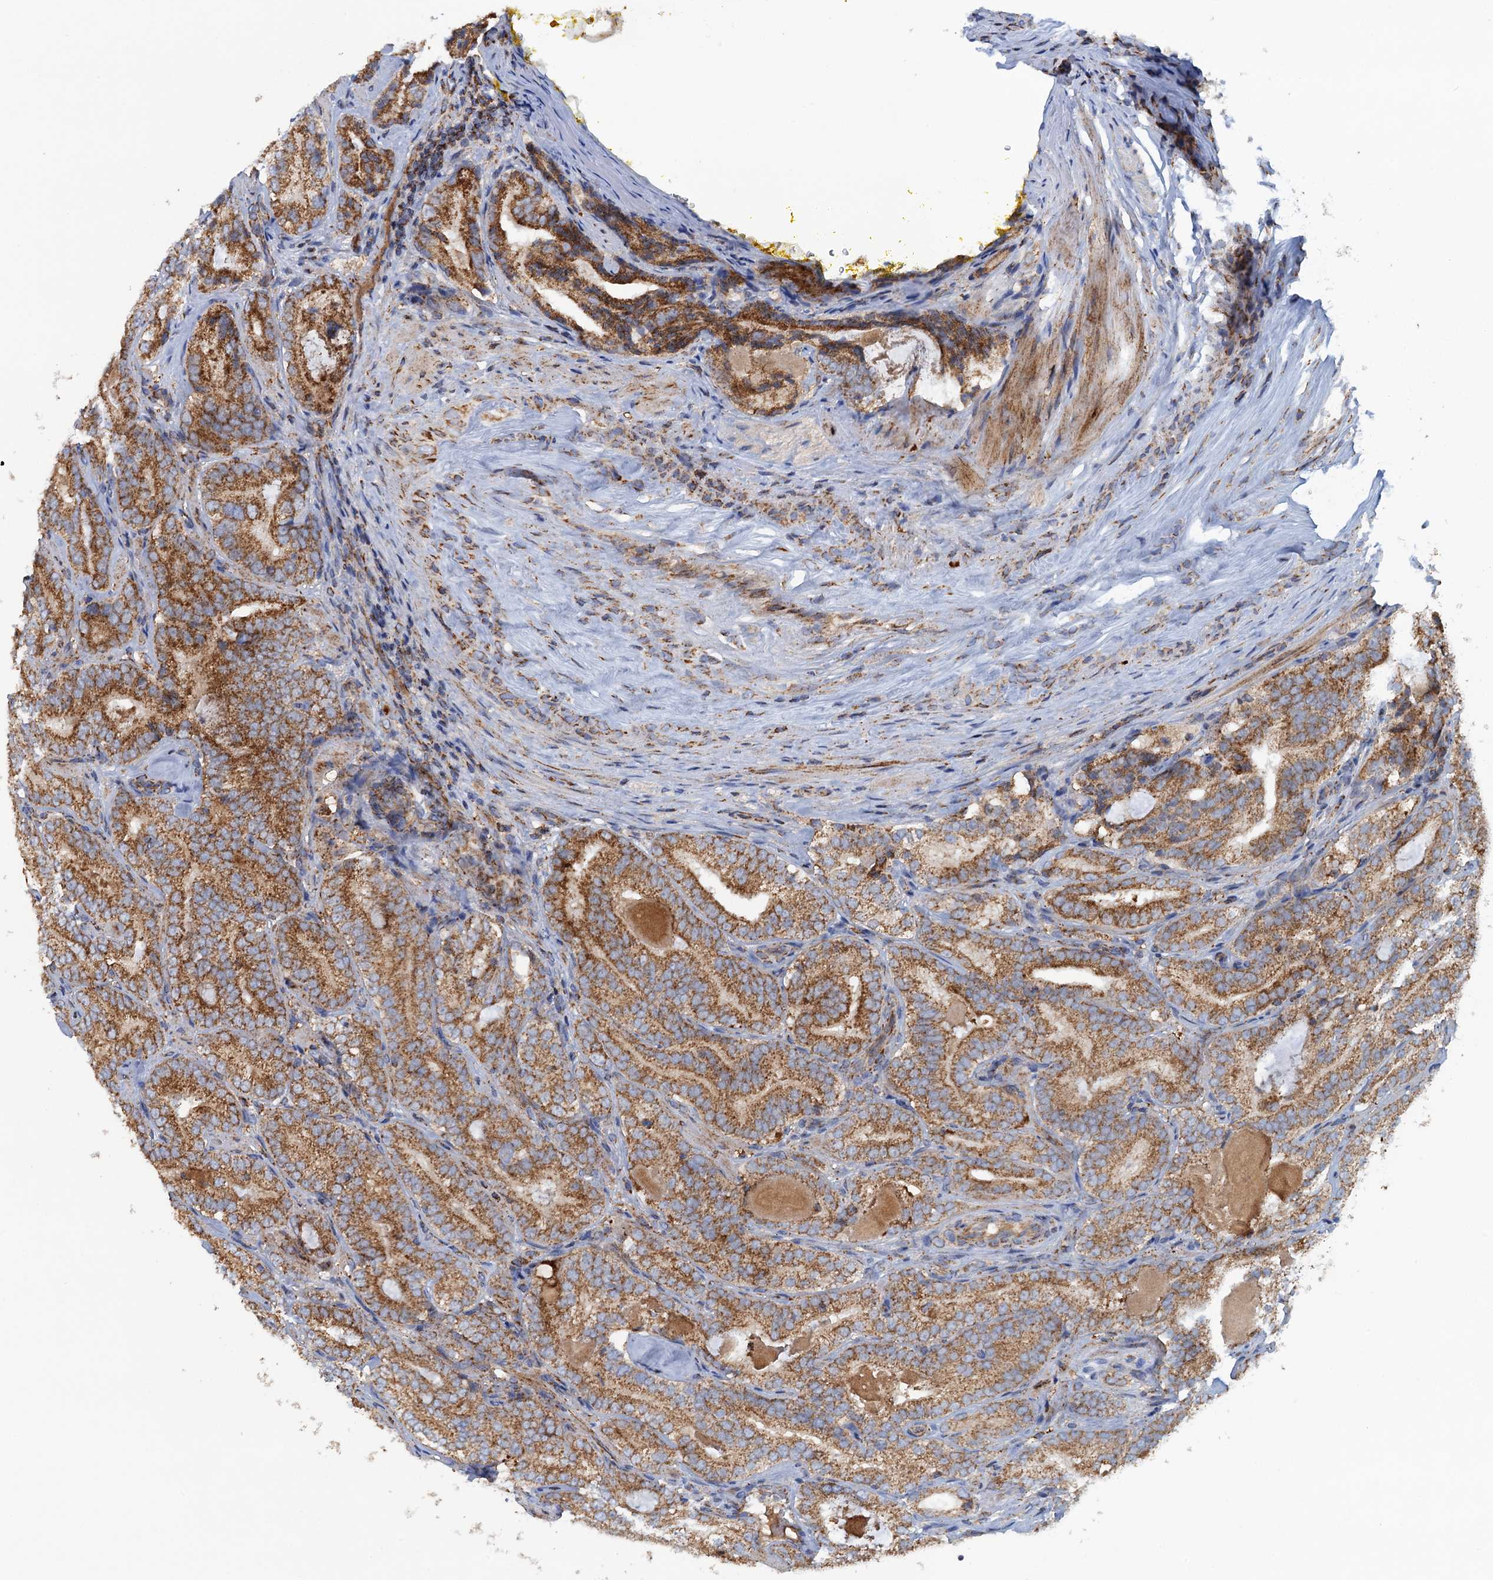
{"staining": {"intensity": "strong", "quantity": ">75%", "location": "cytoplasmic/membranous"}, "tissue": "prostate cancer", "cell_type": "Tumor cells", "image_type": "cancer", "snomed": [{"axis": "morphology", "description": "Adenocarcinoma, High grade"}, {"axis": "topography", "description": "Prostate"}], "caption": "Prostate cancer (high-grade adenocarcinoma) was stained to show a protein in brown. There is high levels of strong cytoplasmic/membranous positivity in about >75% of tumor cells.", "gene": "GTPBP3", "patient": {"sex": "male", "age": 57}}